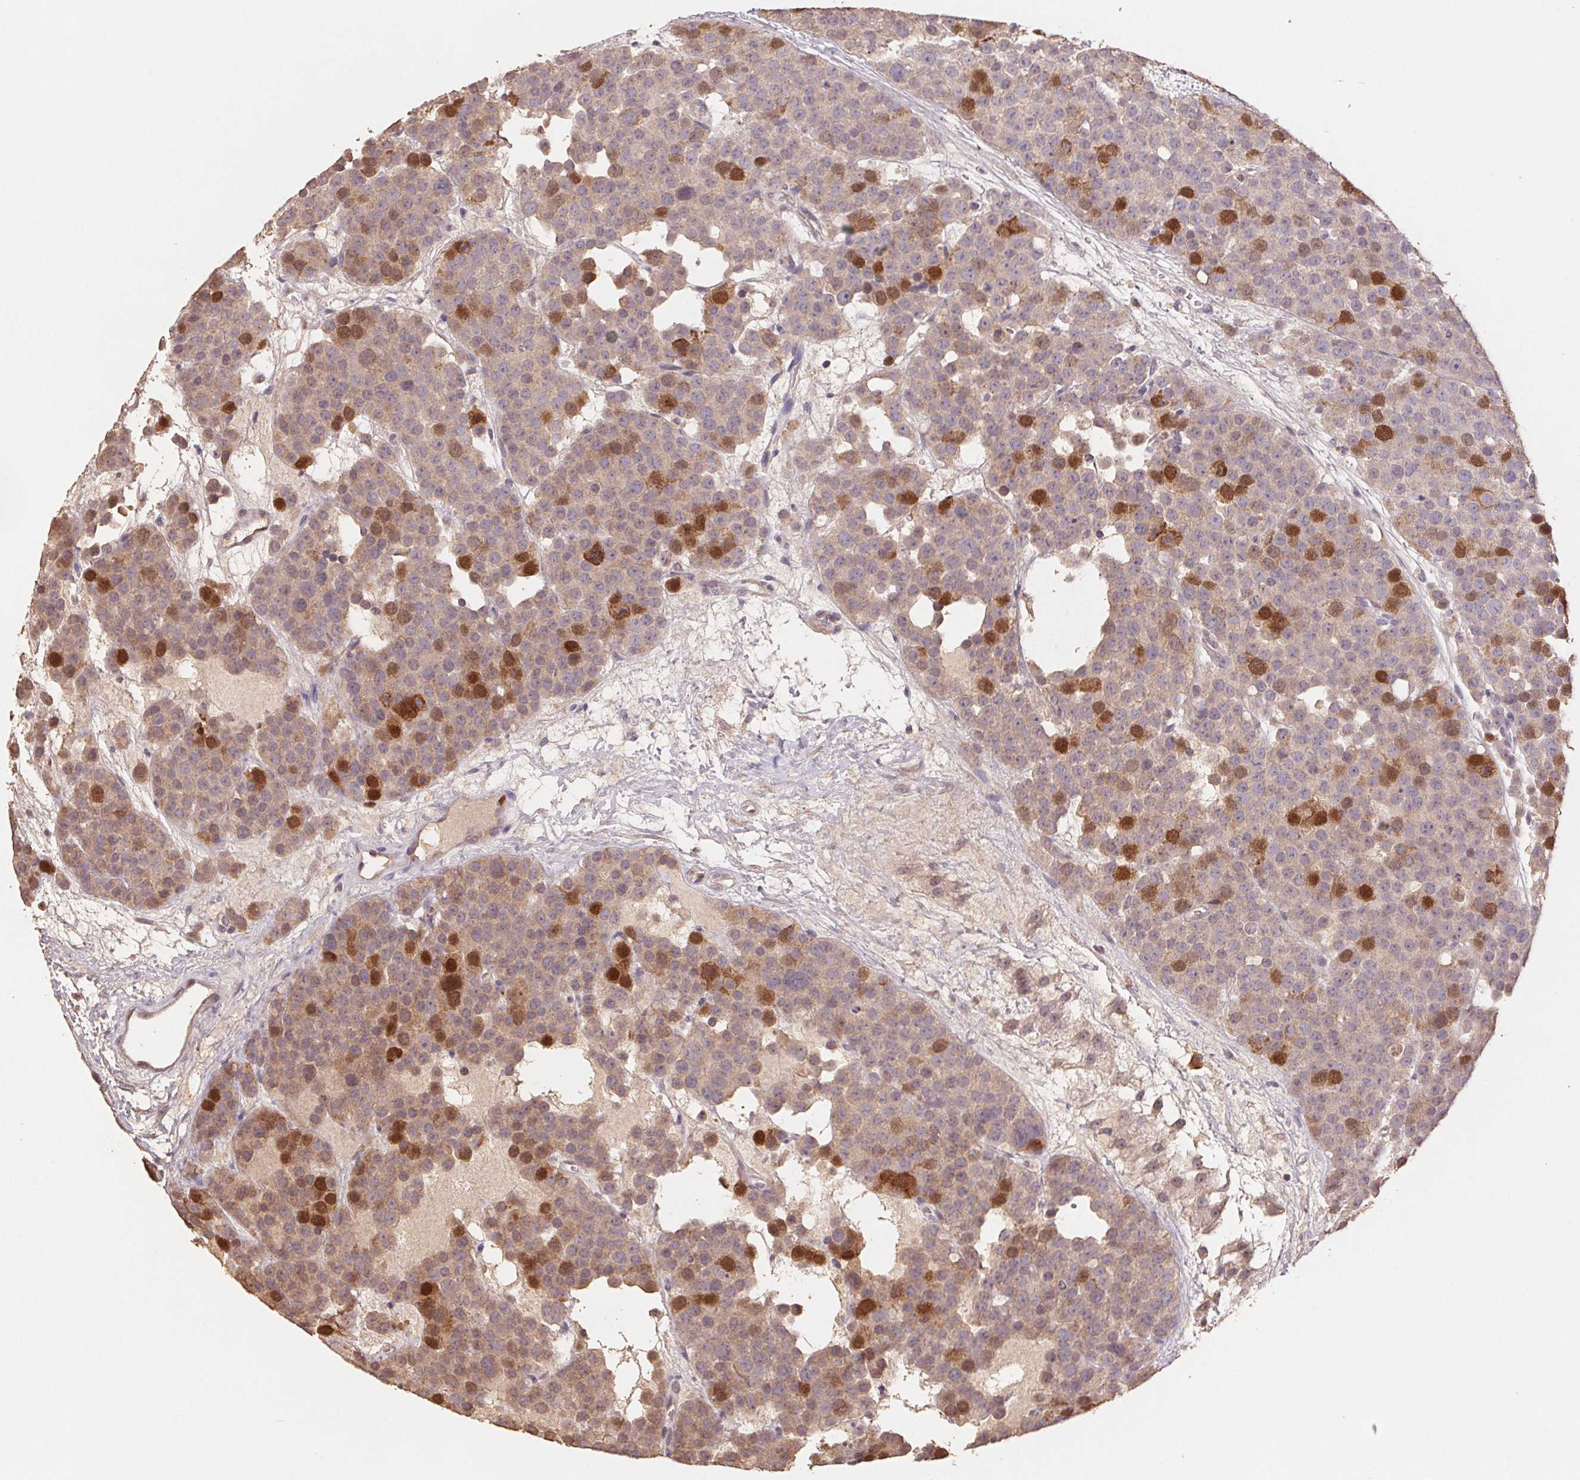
{"staining": {"intensity": "strong", "quantity": "<25%", "location": "cytoplasmic/membranous,nuclear"}, "tissue": "testis cancer", "cell_type": "Tumor cells", "image_type": "cancer", "snomed": [{"axis": "morphology", "description": "Seminoma, NOS"}, {"axis": "topography", "description": "Testis"}], "caption": "Immunohistochemical staining of human testis seminoma reveals medium levels of strong cytoplasmic/membranous and nuclear positivity in approximately <25% of tumor cells.", "gene": "CENPF", "patient": {"sex": "male", "age": 71}}